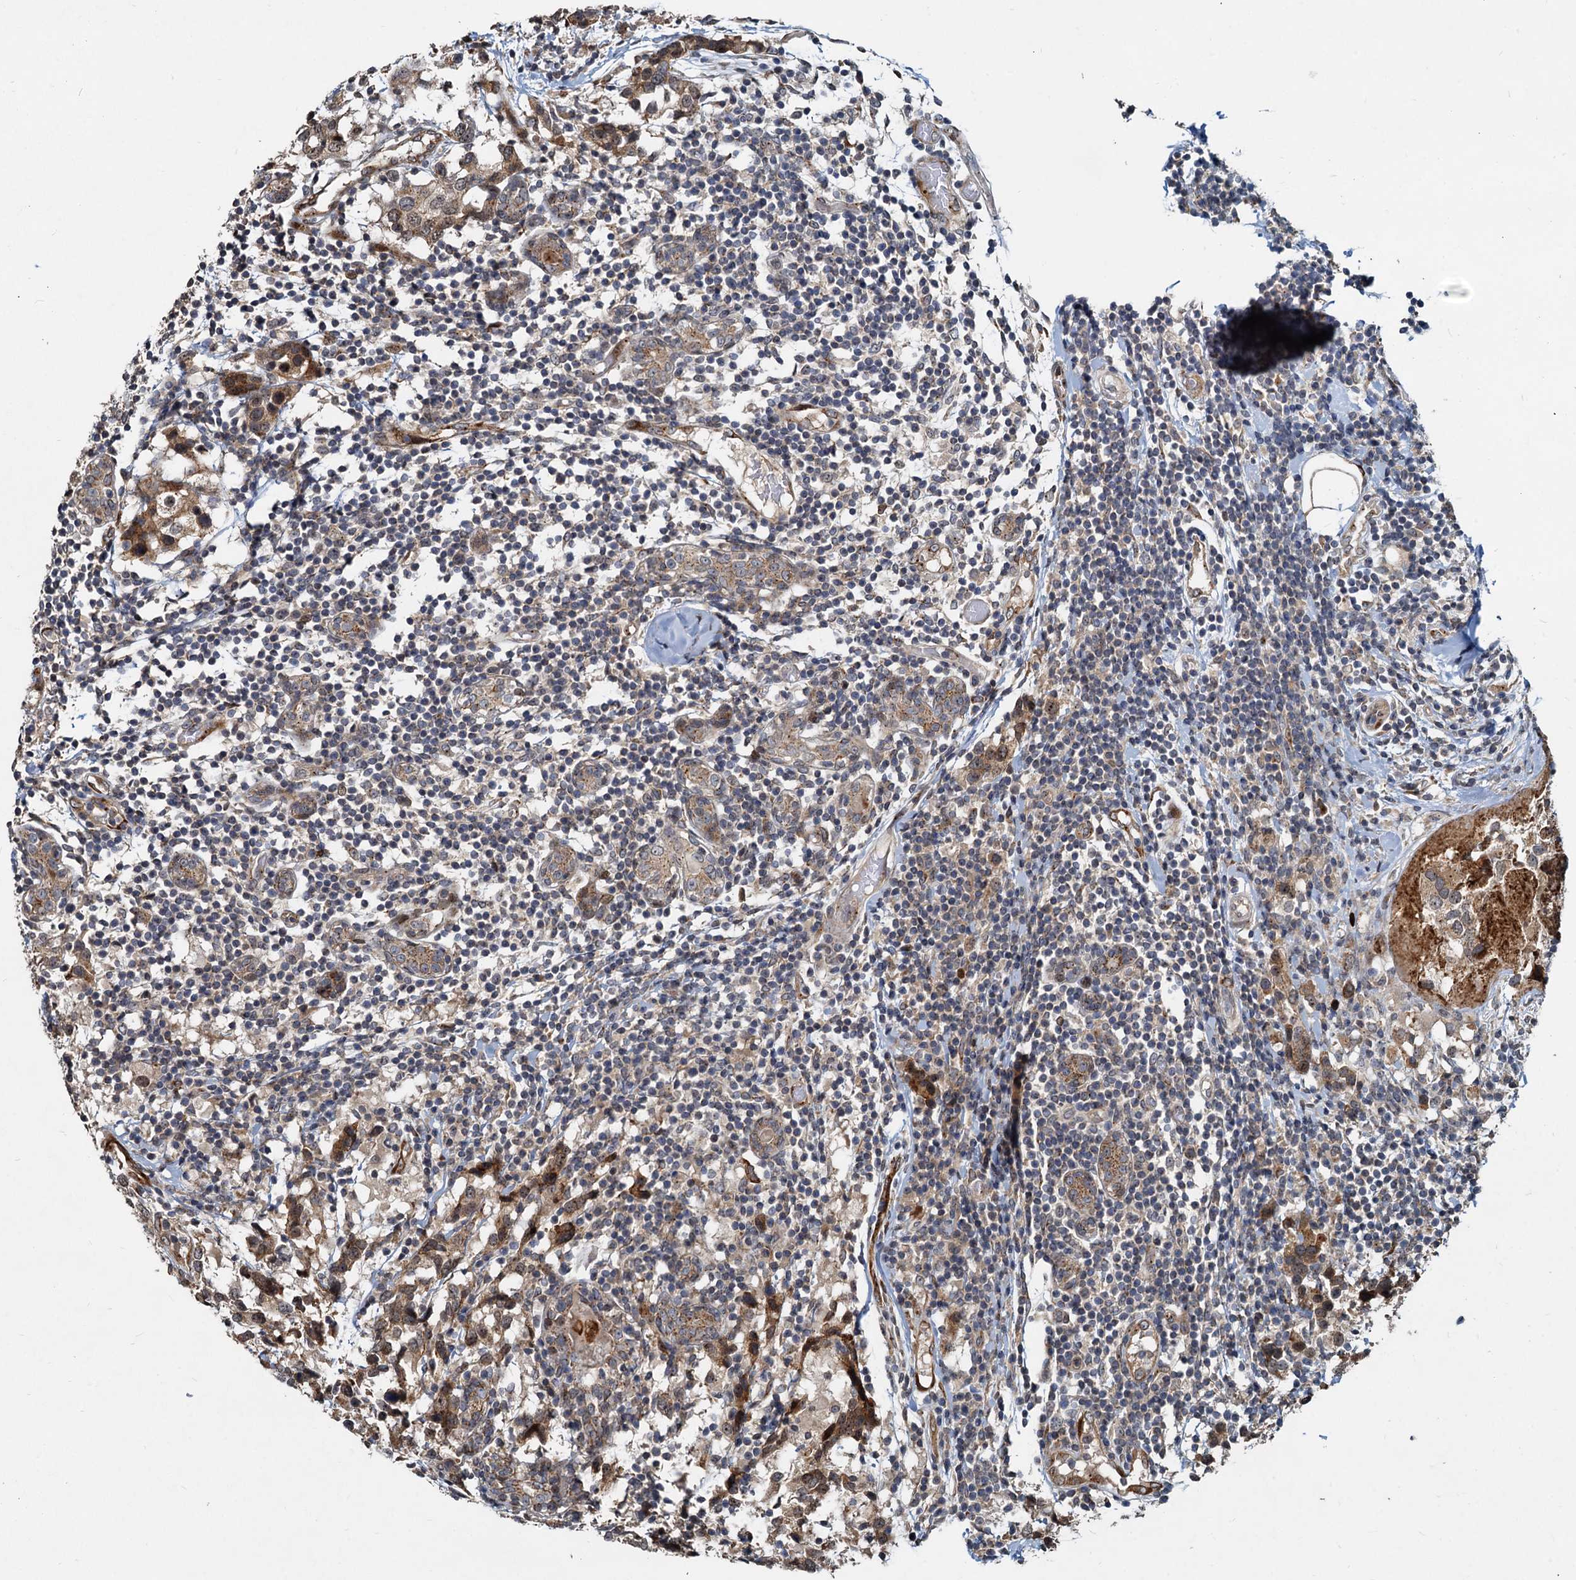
{"staining": {"intensity": "moderate", "quantity": ">75%", "location": "cytoplasmic/membranous"}, "tissue": "breast cancer", "cell_type": "Tumor cells", "image_type": "cancer", "snomed": [{"axis": "morphology", "description": "Lobular carcinoma"}, {"axis": "topography", "description": "Breast"}], "caption": "Moderate cytoplasmic/membranous positivity is seen in about >75% of tumor cells in breast cancer (lobular carcinoma). (DAB (3,3'-diaminobenzidine) = brown stain, brightfield microscopy at high magnification).", "gene": "CEP68", "patient": {"sex": "female", "age": 59}}